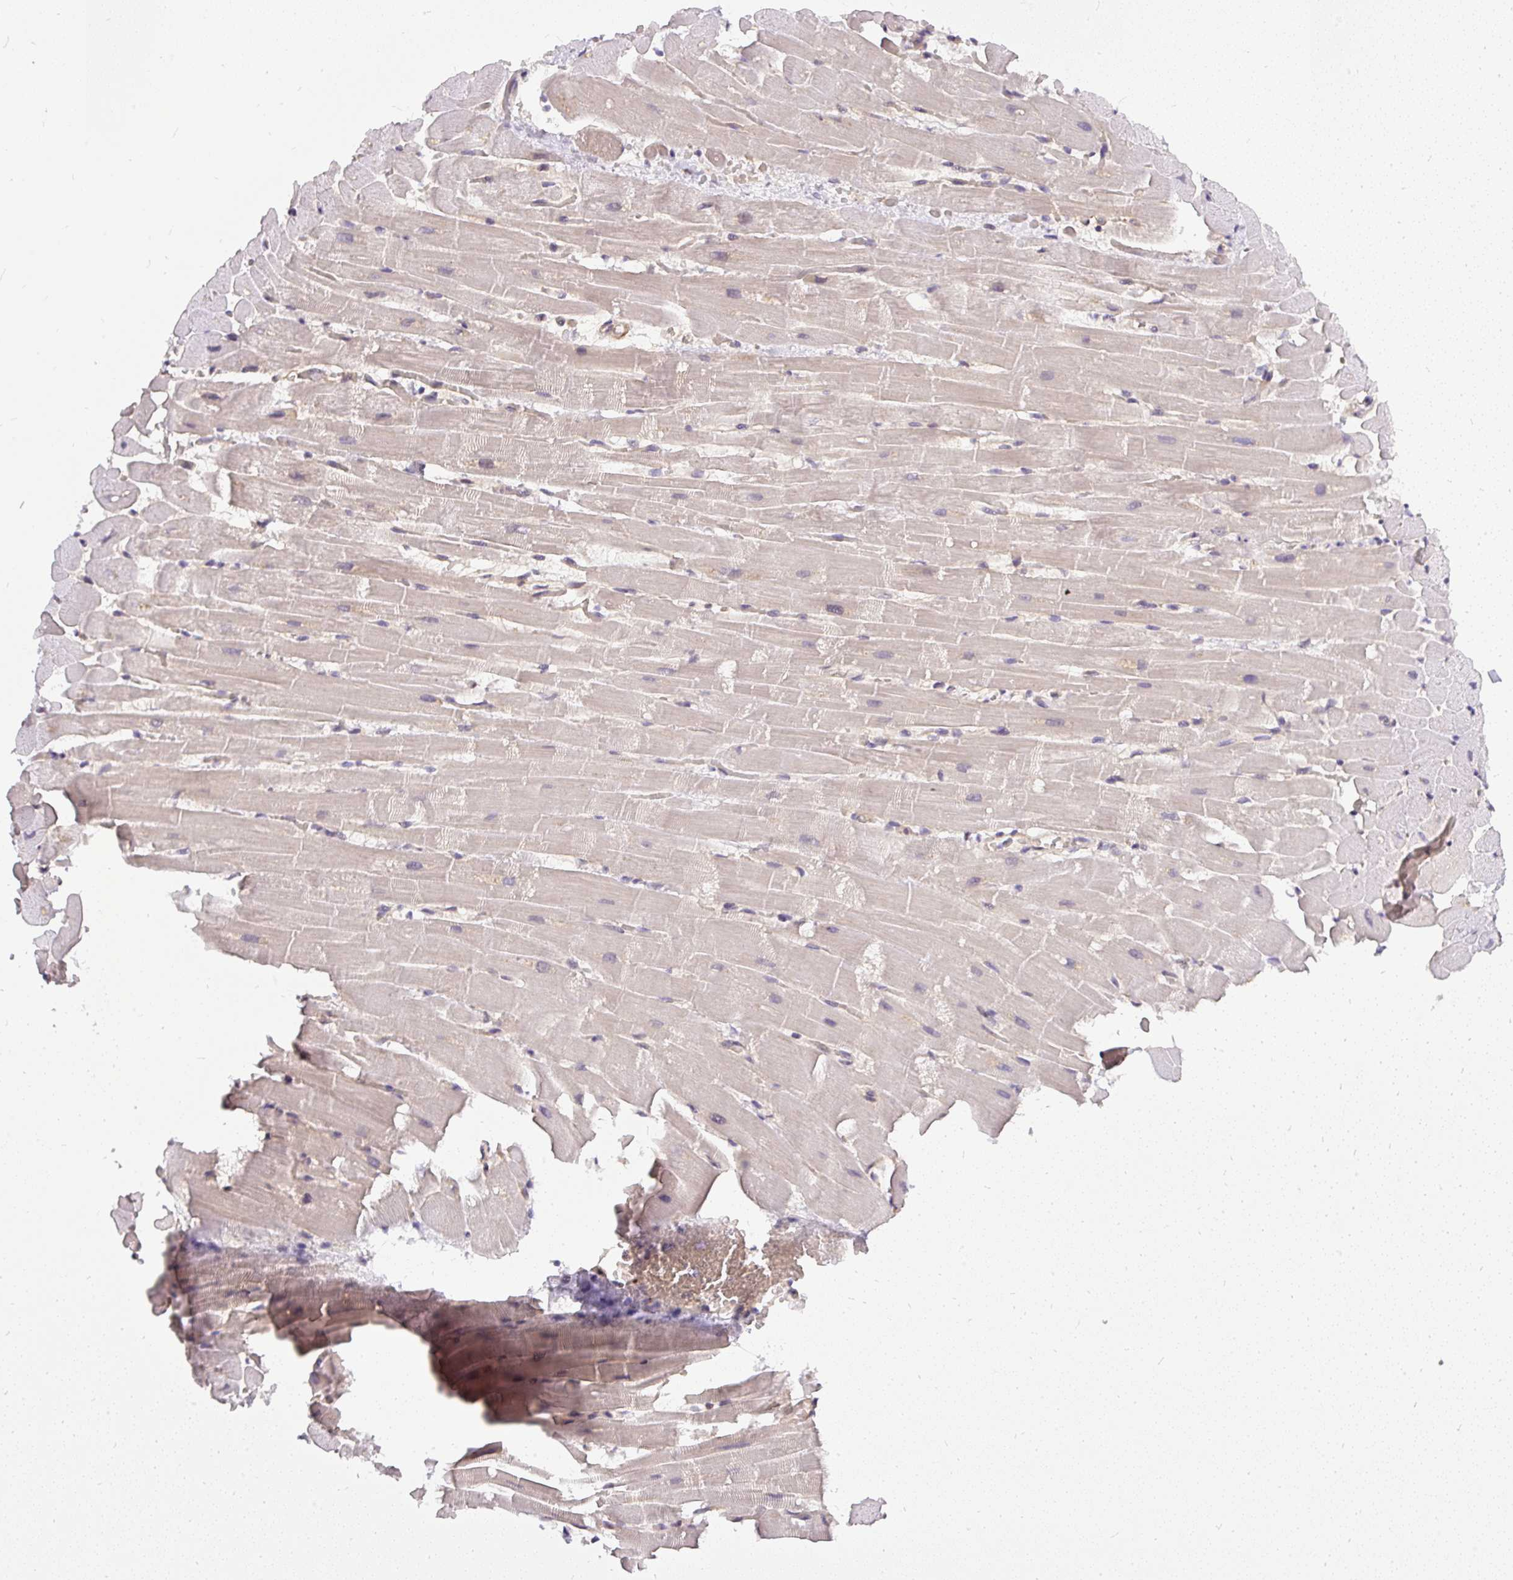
{"staining": {"intensity": "negative", "quantity": "none", "location": "none"}, "tissue": "heart muscle", "cell_type": "Cardiomyocytes", "image_type": "normal", "snomed": [{"axis": "morphology", "description": "Normal tissue, NOS"}, {"axis": "topography", "description": "Heart"}], "caption": "Immunohistochemistry (IHC) image of unremarkable heart muscle: human heart muscle stained with DAB shows no significant protein positivity in cardiomyocytes. (Brightfield microscopy of DAB (3,3'-diaminobenzidine) immunohistochemistry (IHC) at high magnification).", "gene": "FAM117B", "patient": {"sex": "male", "age": 37}}